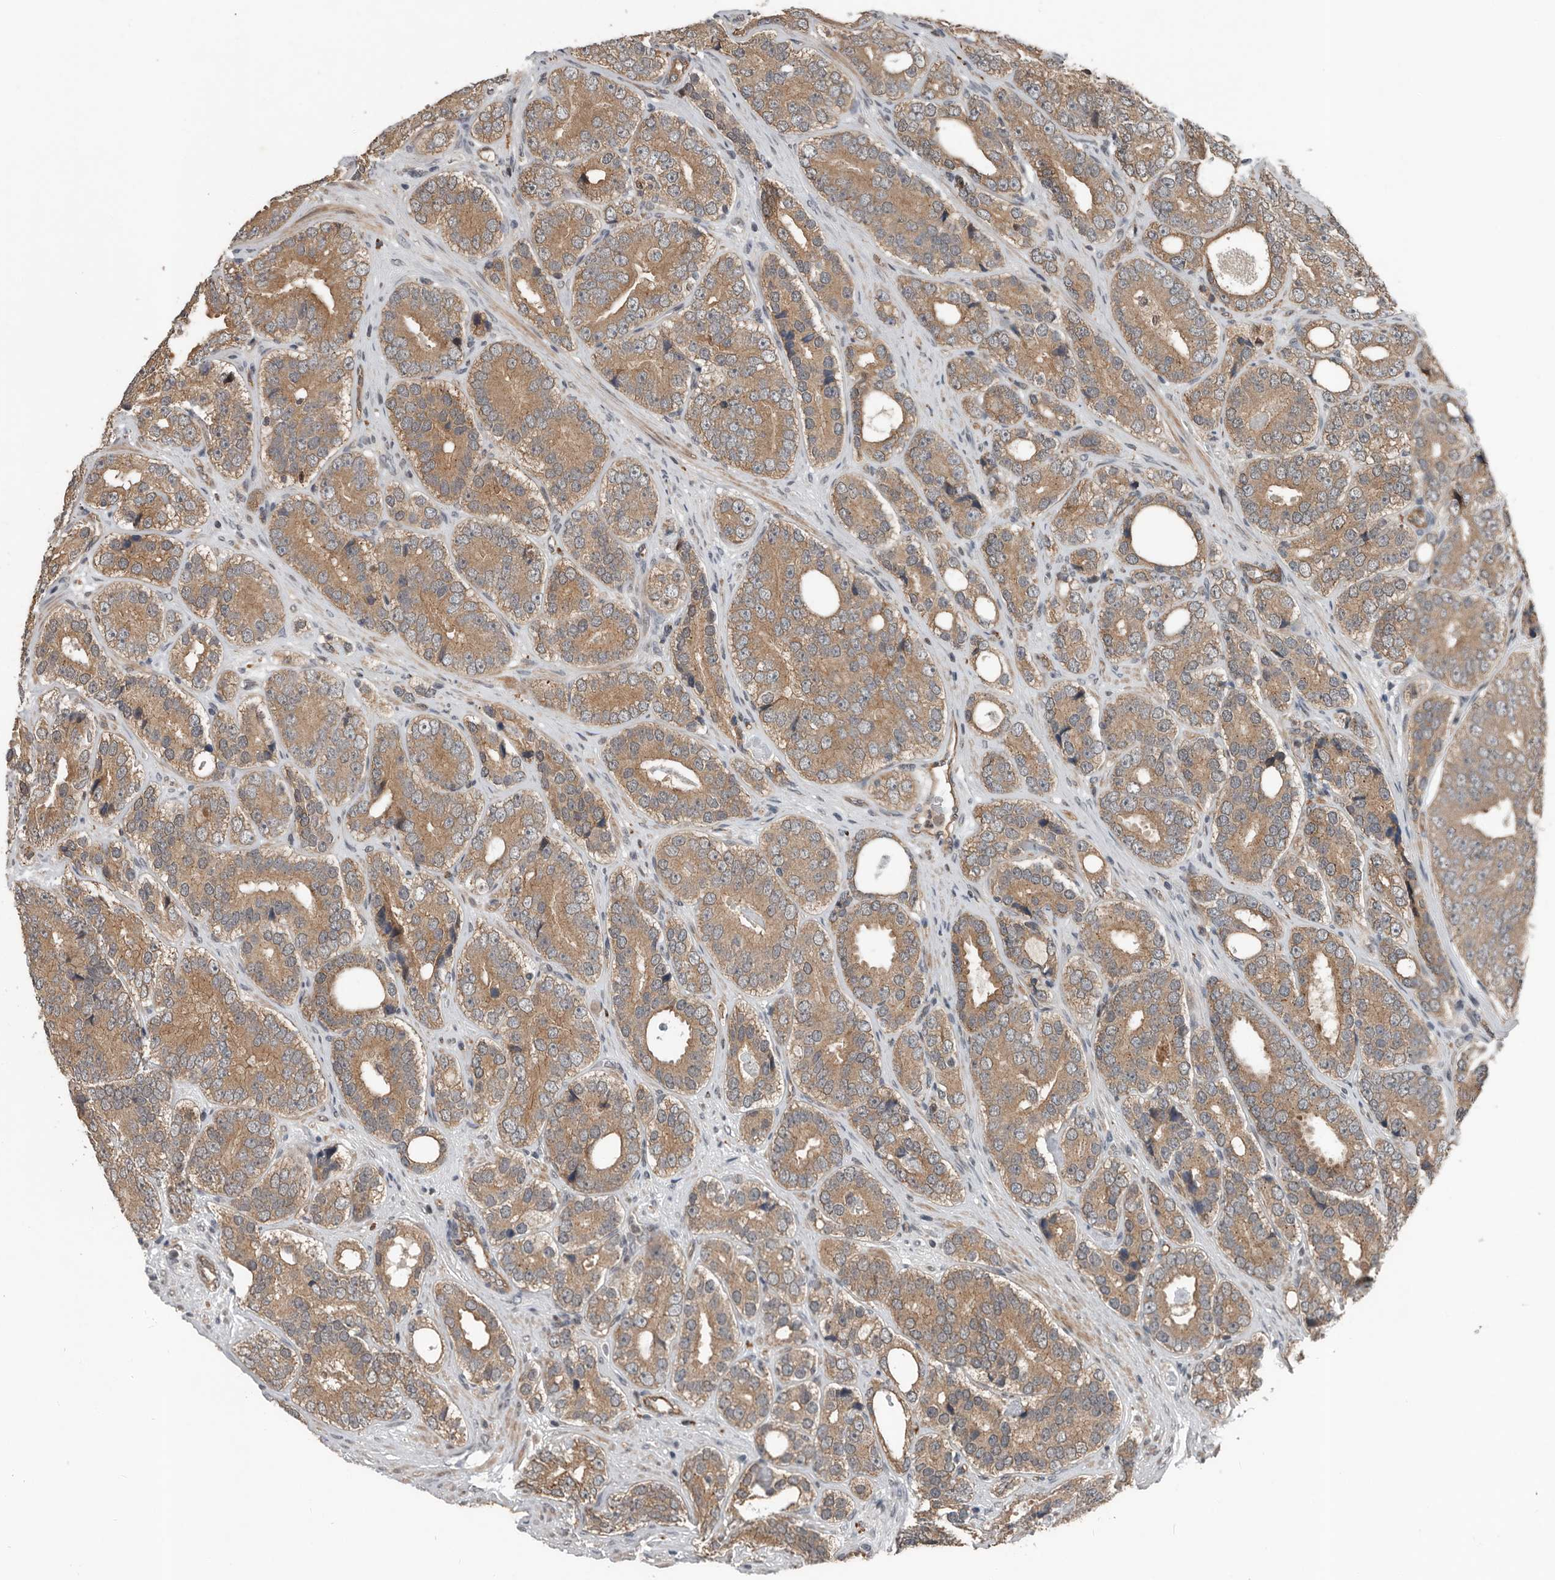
{"staining": {"intensity": "moderate", "quantity": ">75%", "location": "cytoplasmic/membranous"}, "tissue": "prostate cancer", "cell_type": "Tumor cells", "image_type": "cancer", "snomed": [{"axis": "morphology", "description": "Adenocarcinoma, High grade"}, {"axis": "topography", "description": "Prostate"}], "caption": "This is a micrograph of immunohistochemistry (IHC) staining of high-grade adenocarcinoma (prostate), which shows moderate positivity in the cytoplasmic/membranous of tumor cells.", "gene": "YOD1", "patient": {"sex": "male", "age": 56}}